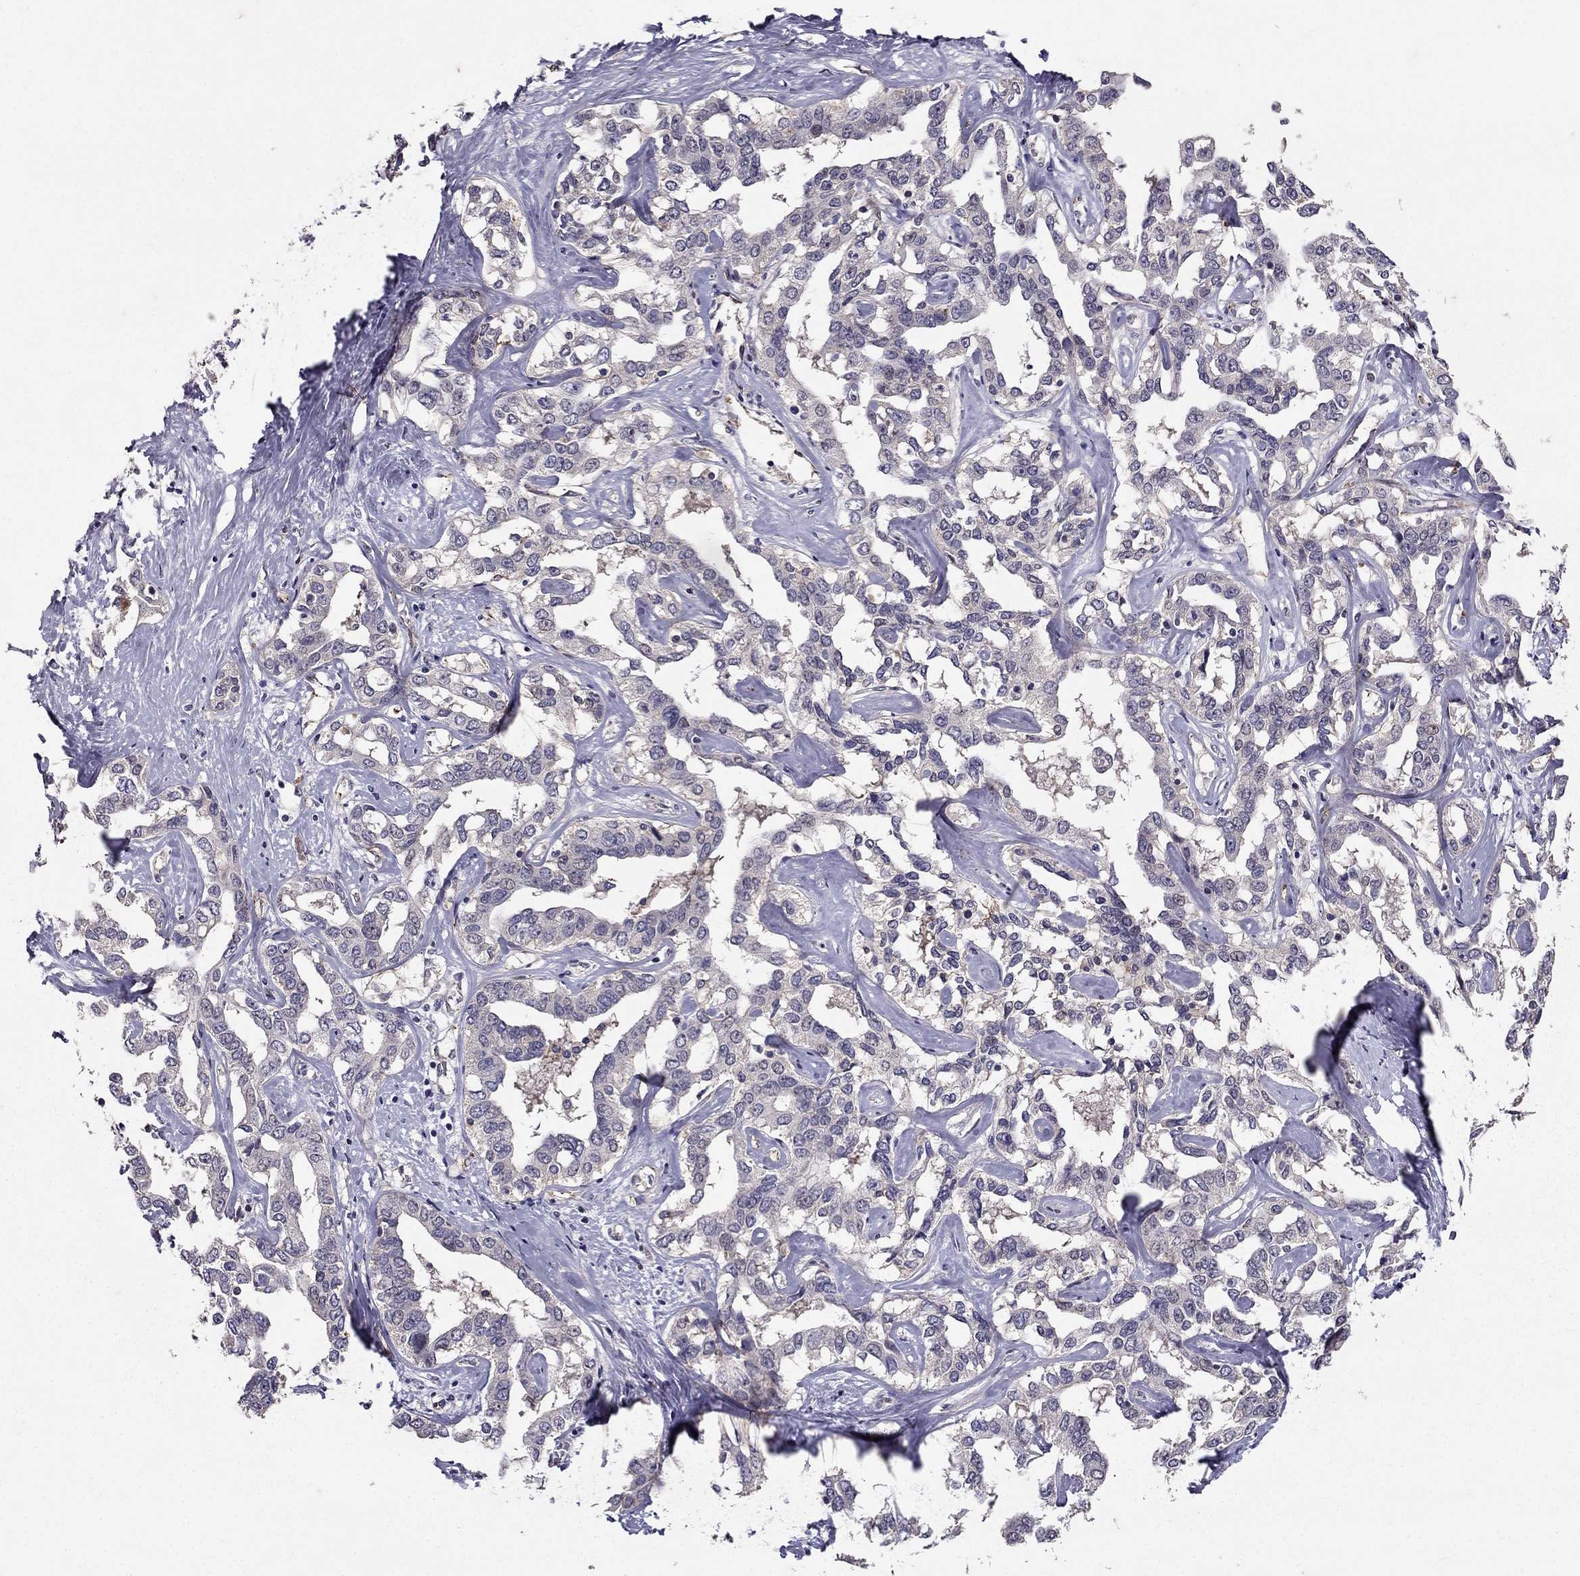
{"staining": {"intensity": "negative", "quantity": "none", "location": "none"}, "tissue": "liver cancer", "cell_type": "Tumor cells", "image_type": "cancer", "snomed": [{"axis": "morphology", "description": "Cholangiocarcinoma"}, {"axis": "topography", "description": "Liver"}], "caption": "Tumor cells show no significant positivity in liver cholangiocarcinoma.", "gene": "RASIP1", "patient": {"sex": "male", "age": 59}}